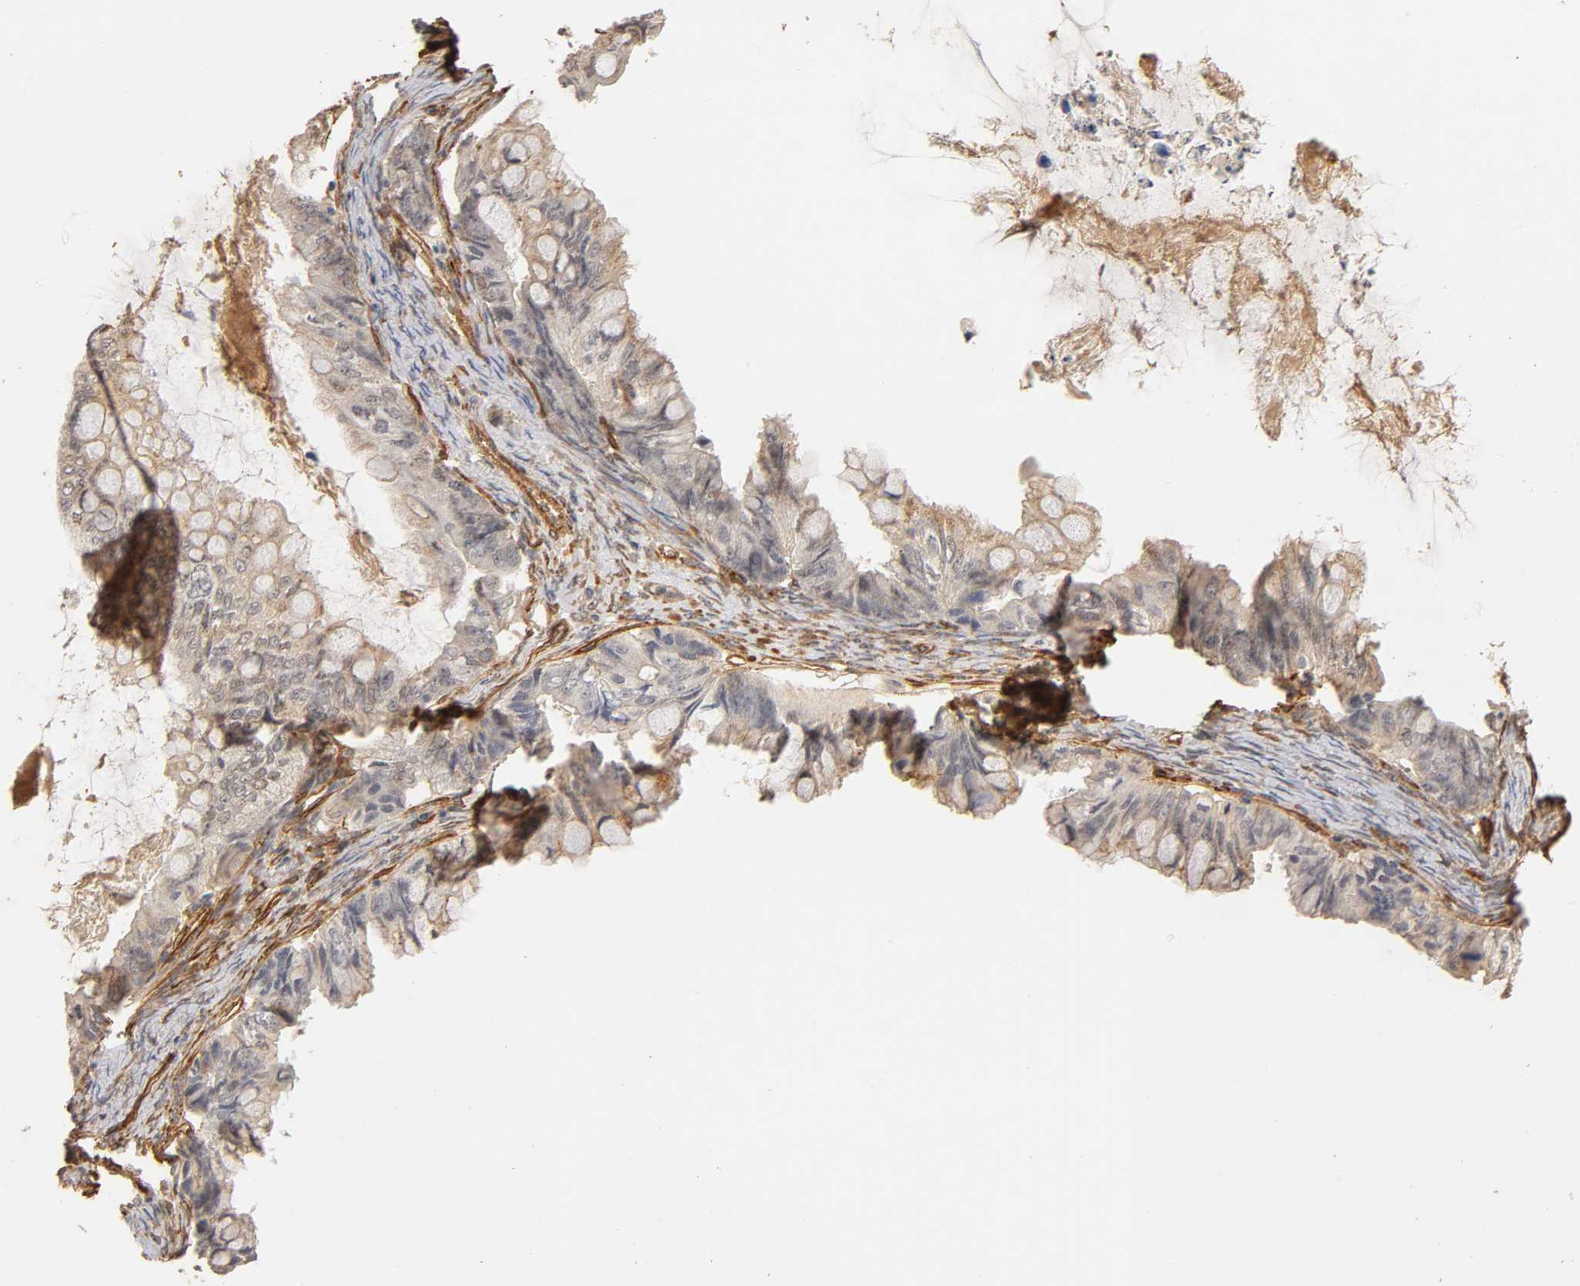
{"staining": {"intensity": "weak", "quantity": "<25%", "location": "cytoplasmic/membranous"}, "tissue": "ovarian cancer", "cell_type": "Tumor cells", "image_type": "cancer", "snomed": [{"axis": "morphology", "description": "Cystadenocarcinoma, mucinous, NOS"}, {"axis": "topography", "description": "Ovary"}], "caption": "Immunohistochemistry (IHC) photomicrograph of human ovarian cancer (mucinous cystadenocarcinoma) stained for a protein (brown), which reveals no positivity in tumor cells.", "gene": "LAMB1", "patient": {"sex": "female", "age": 80}}